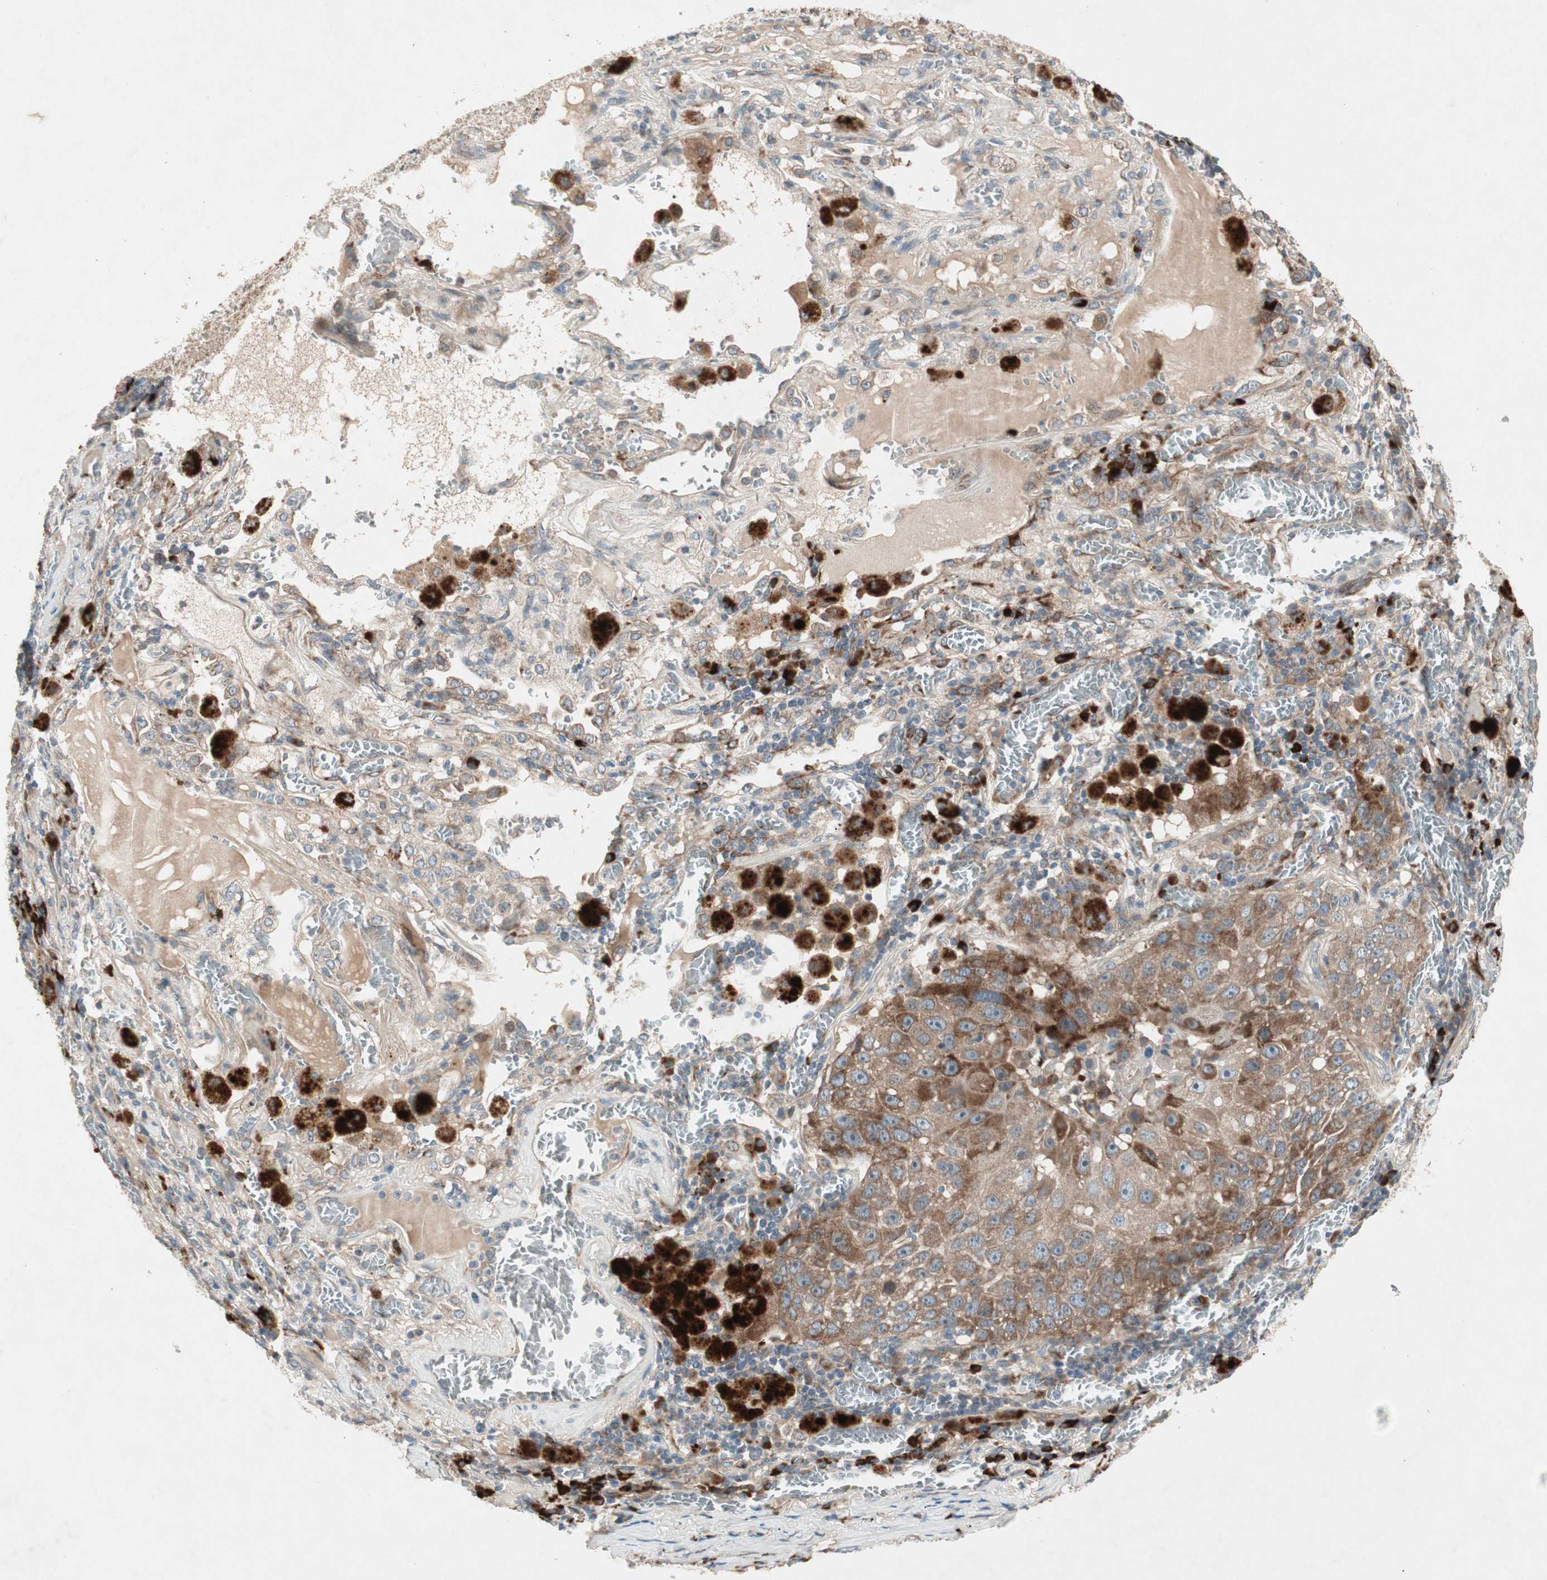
{"staining": {"intensity": "moderate", "quantity": ">75%", "location": "cytoplasmic/membranous"}, "tissue": "lung cancer", "cell_type": "Tumor cells", "image_type": "cancer", "snomed": [{"axis": "morphology", "description": "Squamous cell carcinoma, NOS"}, {"axis": "topography", "description": "Lung"}], "caption": "Human lung squamous cell carcinoma stained with a brown dye shows moderate cytoplasmic/membranous positive expression in about >75% of tumor cells.", "gene": "APOO", "patient": {"sex": "male", "age": 57}}